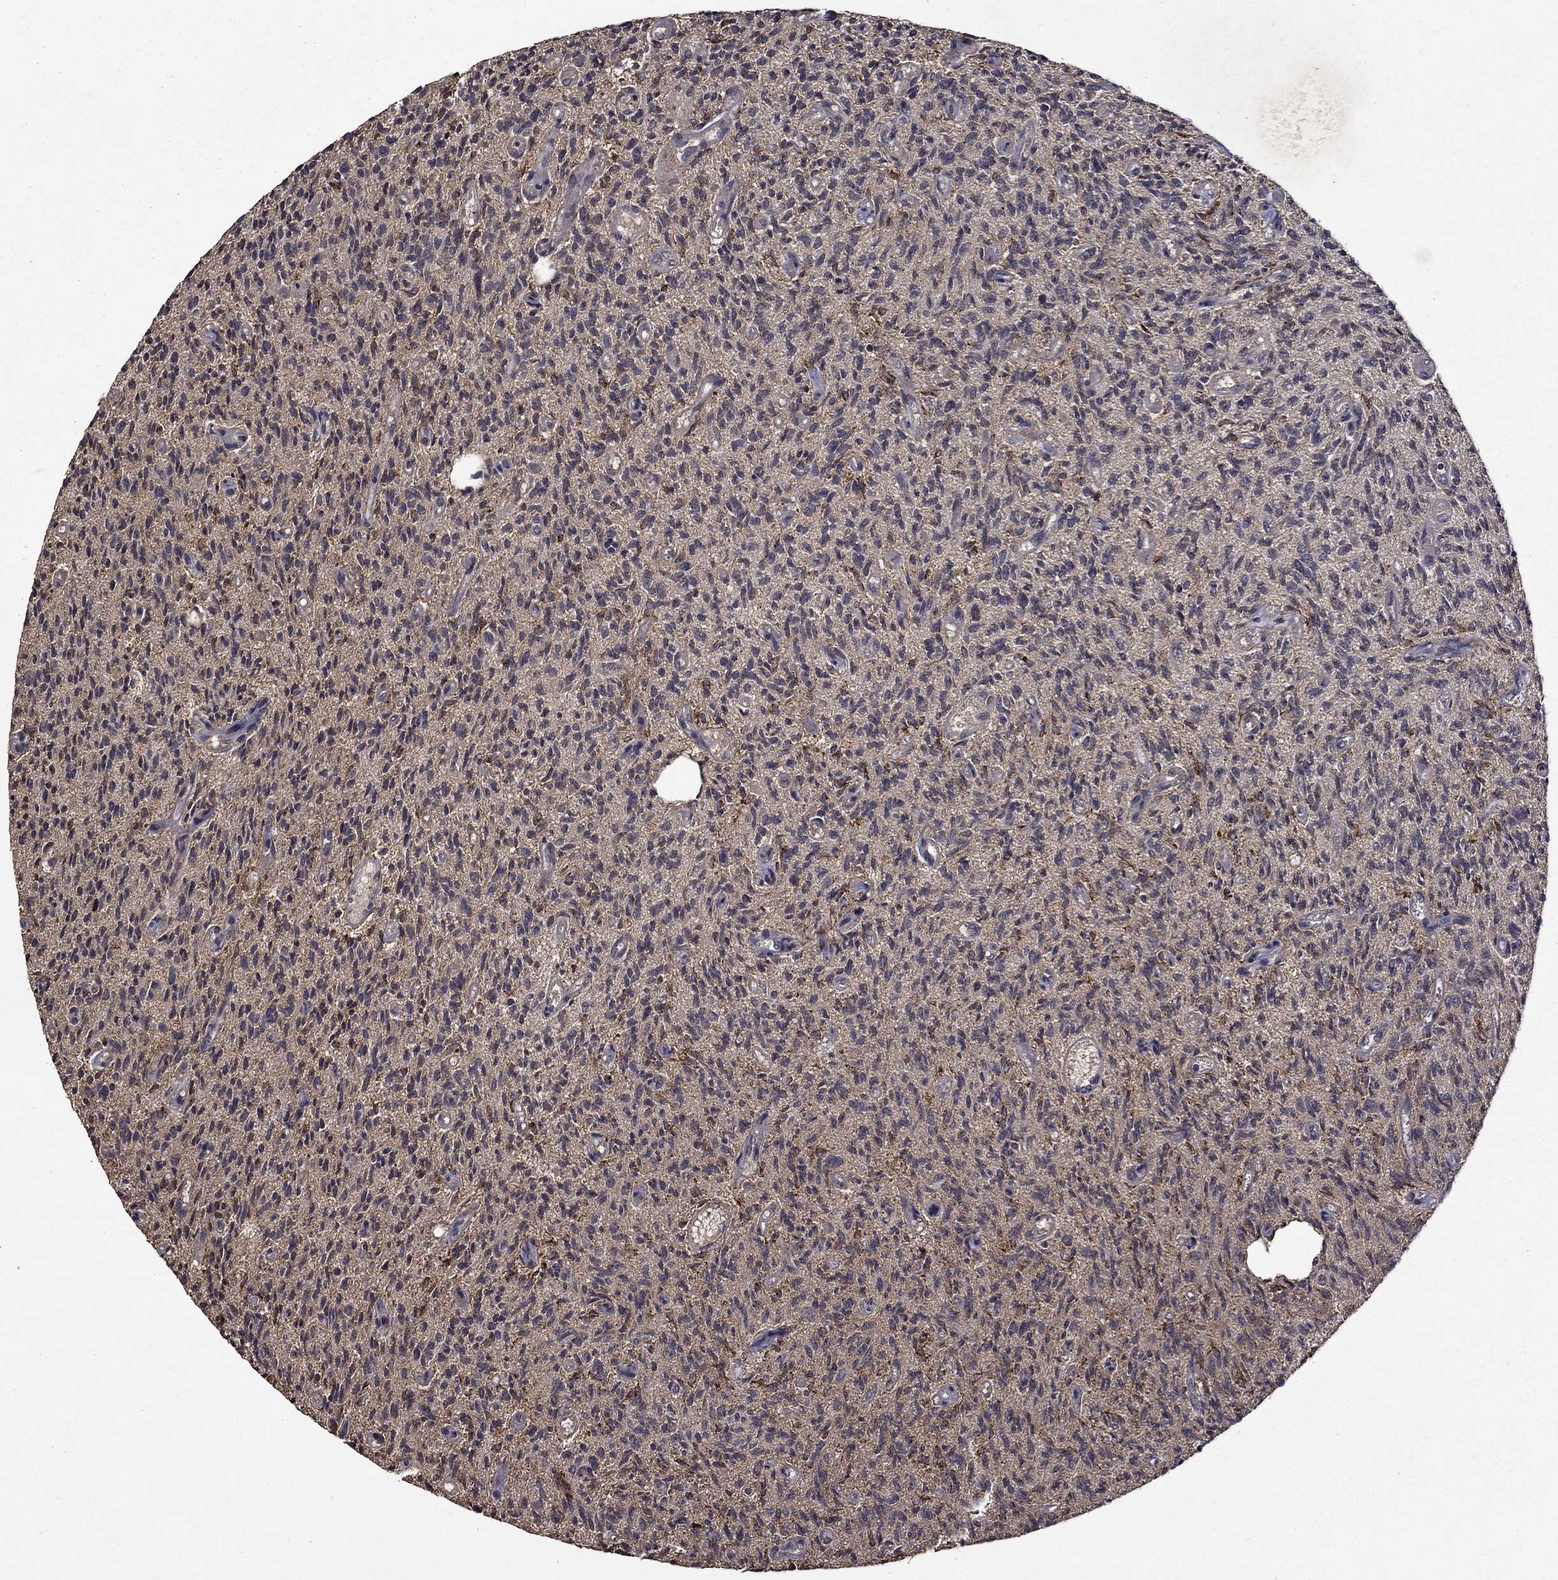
{"staining": {"intensity": "weak", "quantity": "25%-75%", "location": "cytoplasmic/membranous"}, "tissue": "glioma", "cell_type": "Tumor cells", "image_type": "cancer", "snomed": [{"axis": "morphology", "description": "Glioma, malignant, High grade"}, {"axis": "topography", "description": "Brain"}], "caption": "The immunohistochemical stain highlights weak cytoplasmic/membranous expression in tumor cells of glioma tissue.", "gene": "ITM2B", "patient": {"sex": "male", "age": 64}}